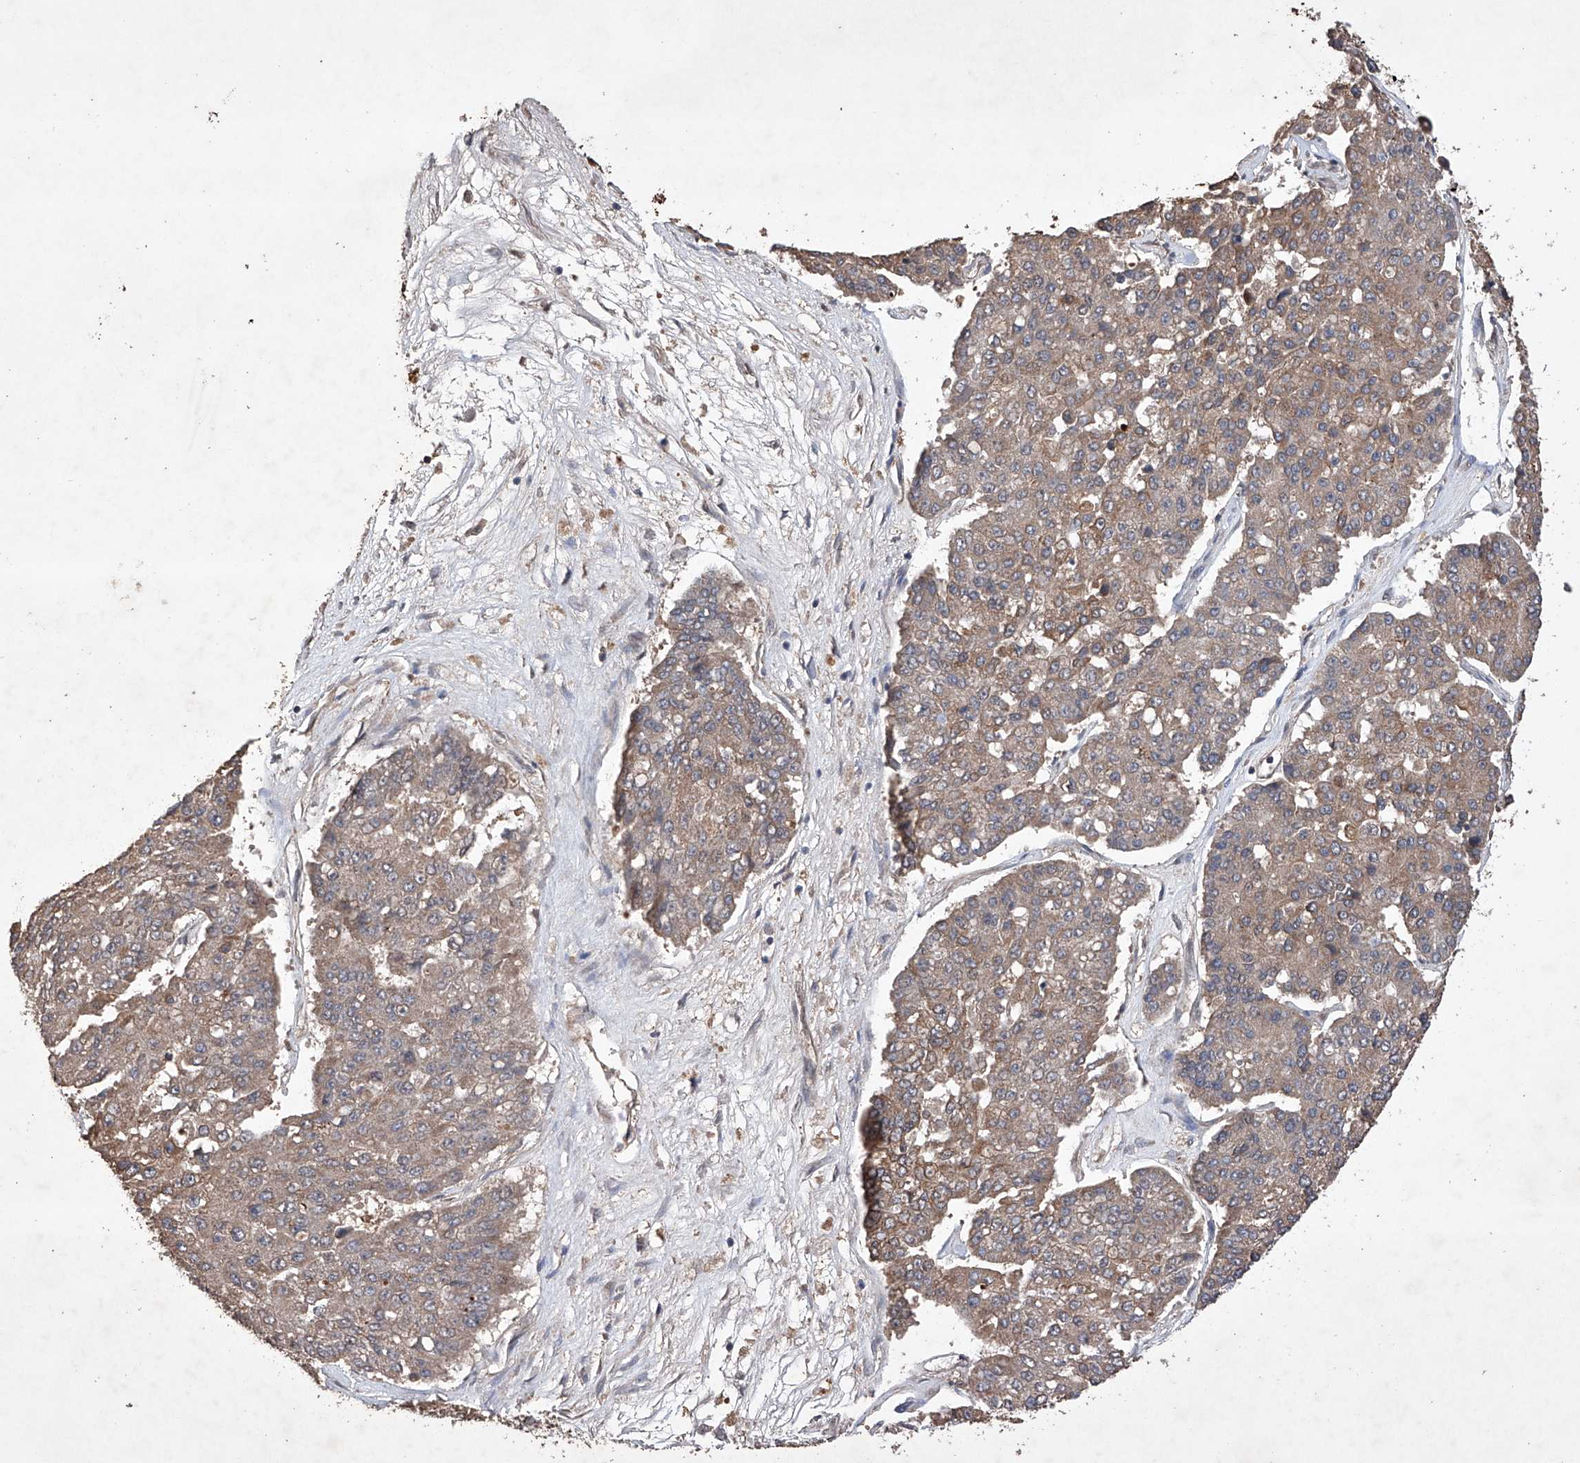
{"staining": {"intensity": "moderate", "quantity": ">75%", "location": "cytoplasmic/membranous"}, "tissue": "pancreatic cancer", "cell_type": "Tumor cells", "image_type": "cancer", "snomed": [{"axis": "morphology", "description": "Adenocarcinoma, NOS"}, {"axis": "topography", "description": "Pancreas"}], "caption": "Immunohistochemical staining of pancreatic adenocarcinoma exhibits medium levels of moderate cytoplasmic/membranous staining in about >75% of tumor cells.", "gene": "LURAP1", "patient": {"sex": "male", "age": 50}}